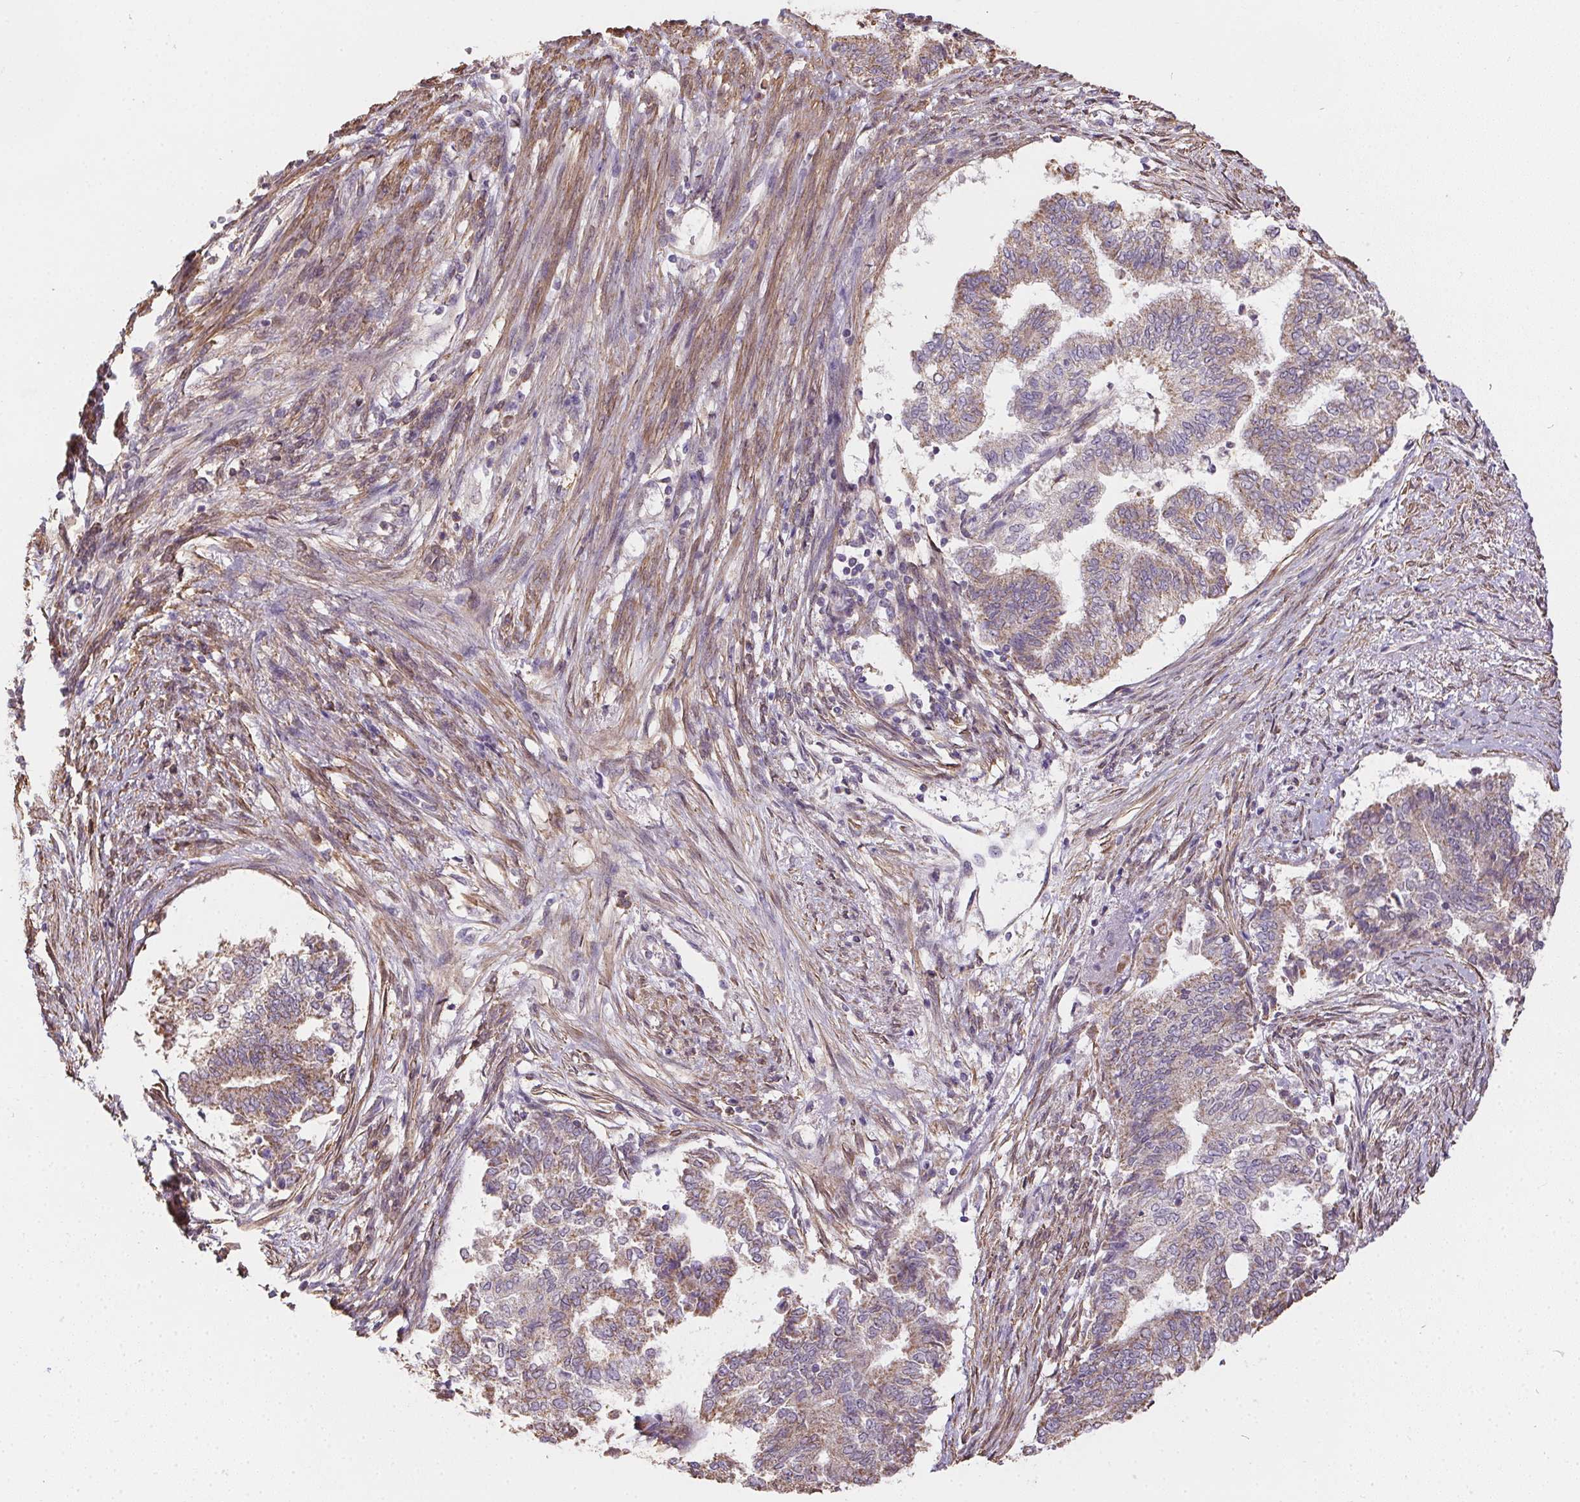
{"staining": {"intensity": "weak", "quantity": "25%-75%", "location": "cytoplasmic/membranous"}, "tissue": "endometrial cancer", "cell_type": "Tumor cells", "image_type": "cancer", "snomed": [{"axis": "morphology", "description": "Adenocarcinoma, NOS"}, {"axis": "topography", "description": "Endometrium"}], "caption": "There is low levels of weak cytoplasmic/membranous expression in tumor cells of adenocarcinoma (endometrial), as demonstrated by immunohistochemical staining (brown color).", "gene": "REV3L", "patient": {"sex": "female", "age": 65}}